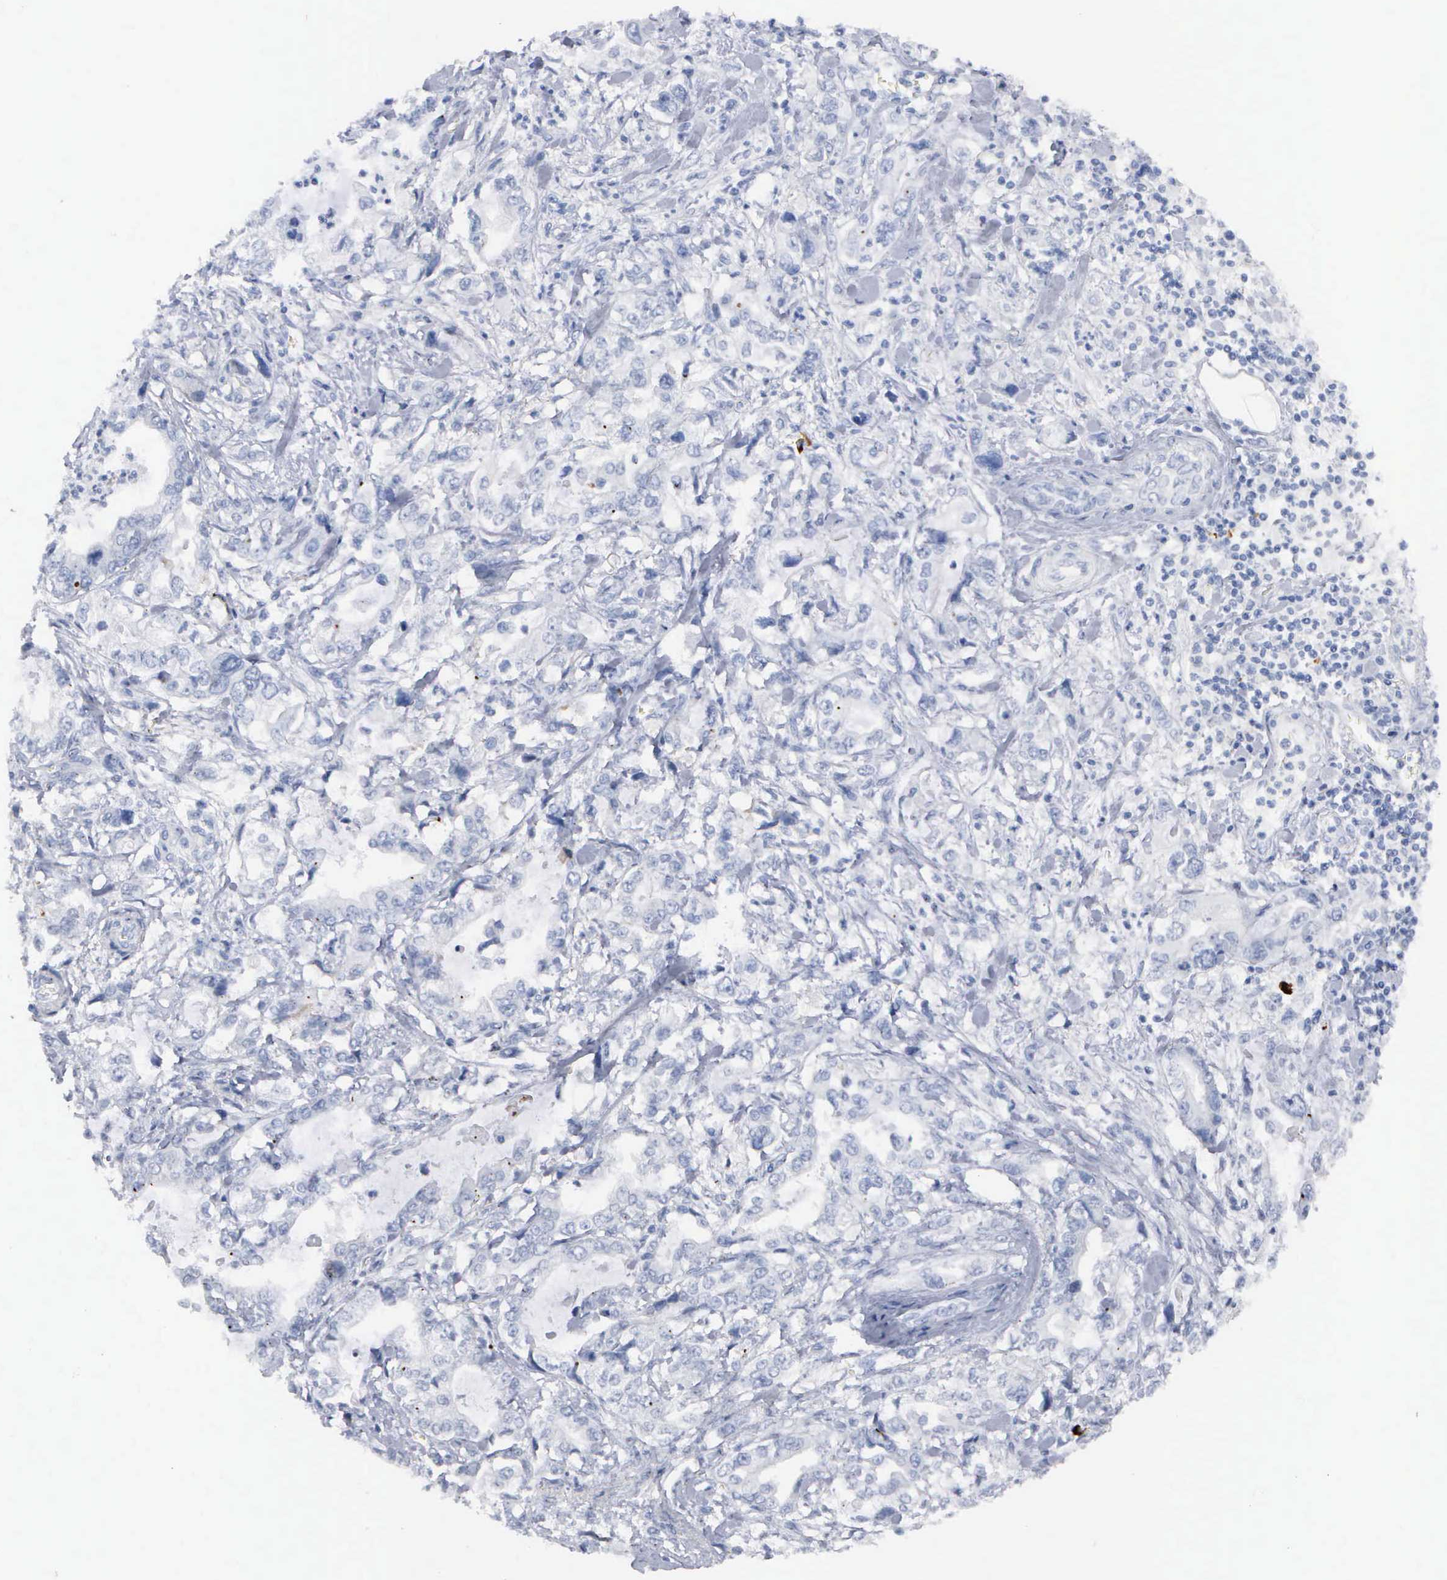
{"staining": {"intensity": "negative", "quantity": "none", "location": "none"}, "tissue": "stomach cancer", "cell_type": "Tumor cells", "image_type": "cancer", "snomed": [{"axis": "morphology", "description": "Adenocarcinoma, NOS"}, {"axis": "topography", "description": "Pancreas"}, {"axis": "topography", "description": "Stomach, upper"}], "caption": "The immunohistochemistry (IHC) photomicrograph has no significant staining in tumor cells of stomach cancer tissue. (Brightfield microscopy of DAB IHC at high magnification).", "gene": "ASPHD2", "patient": {"sex": "male", "age": 77}}